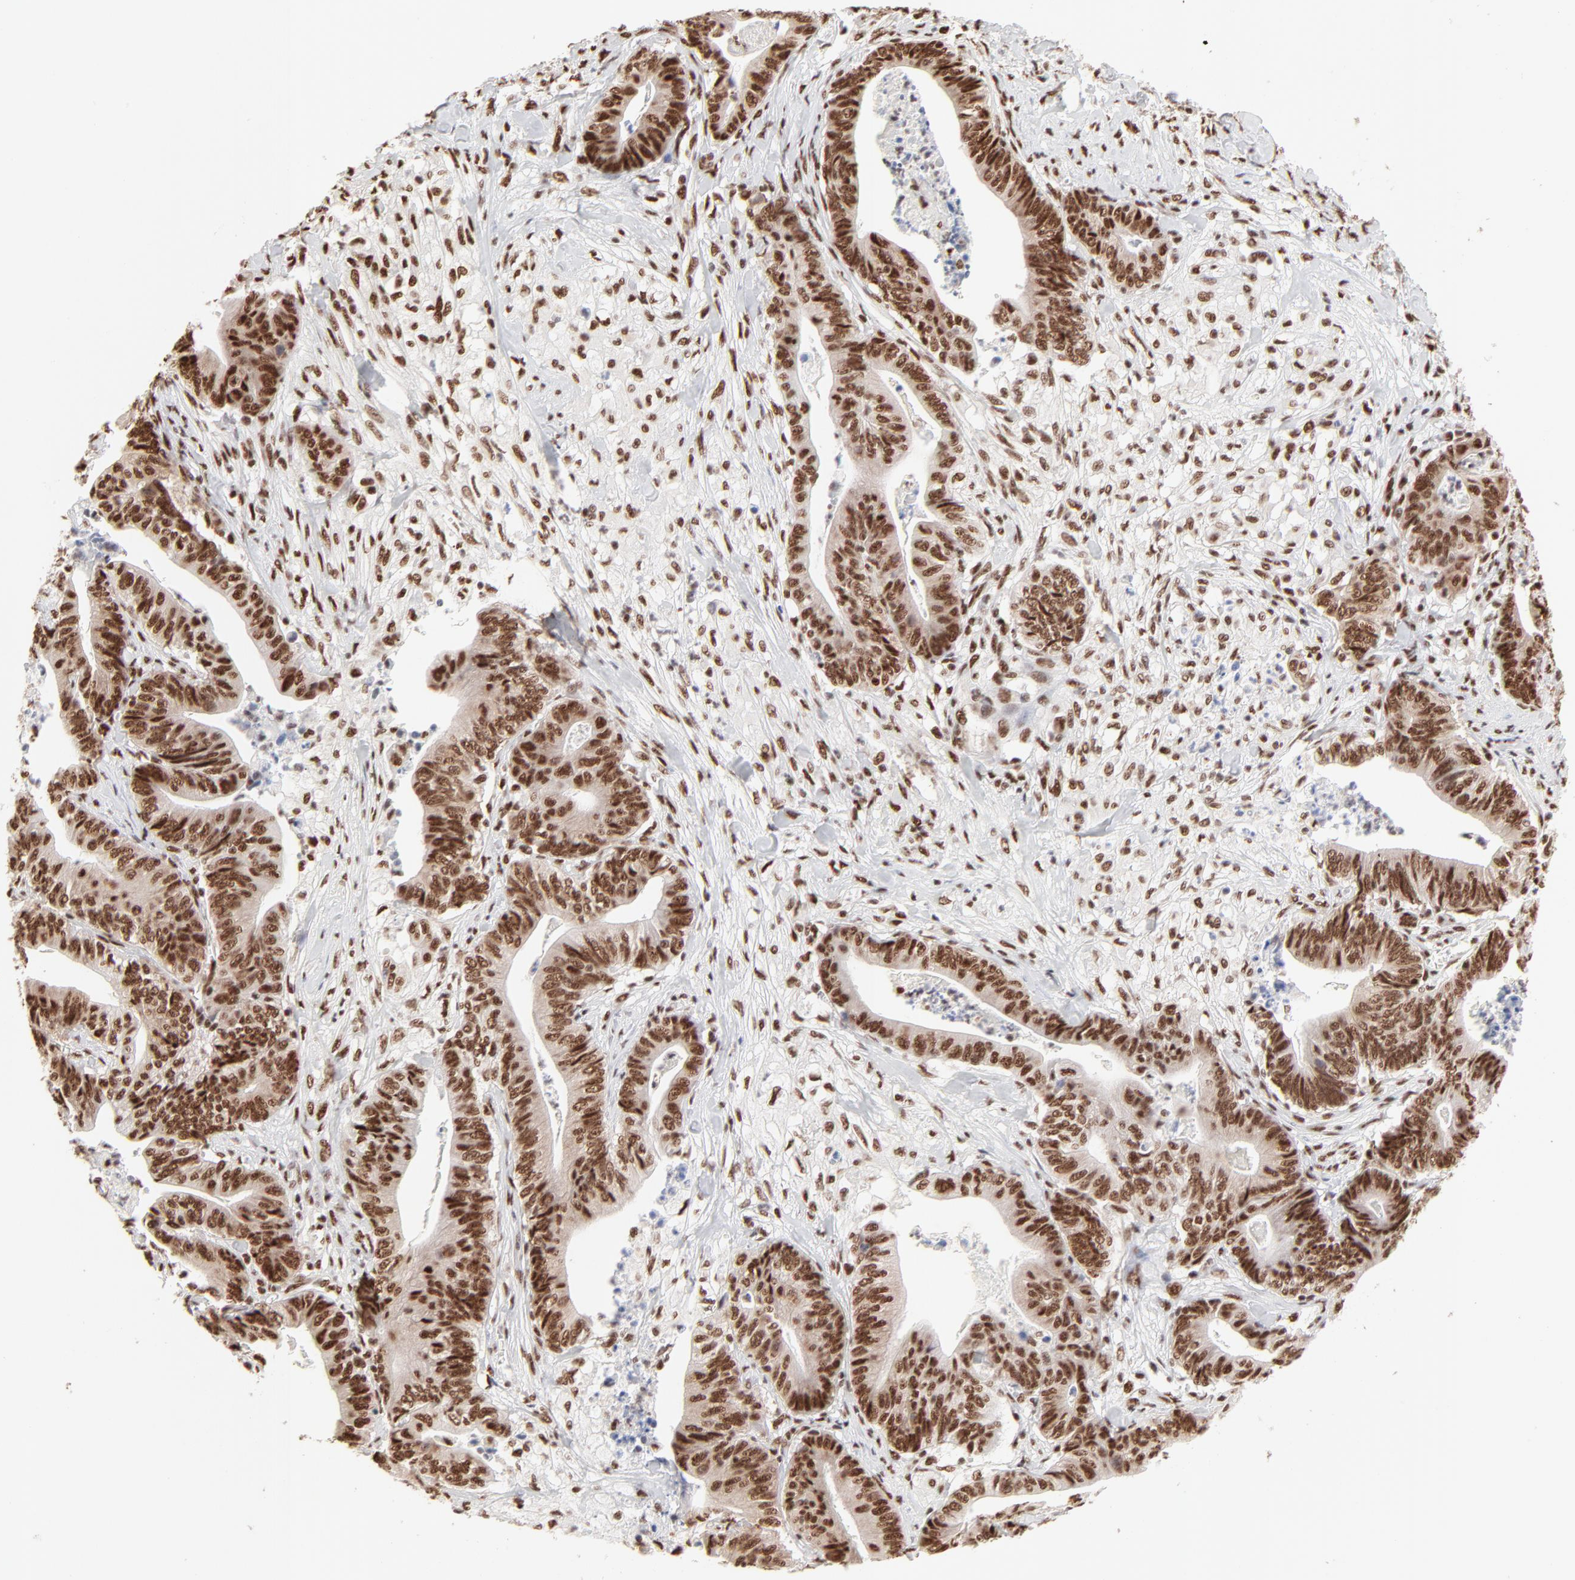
{"staining": {"intensity": "strong", "quantity": ">75%", "location": "nuclear"}, "tissue": "stomach cancer", "cell_type": "Tumor cells", "image_type": "cancer", "snomed": [{"axis": "morphology", "description": "Adenocarcinoma, NOS"}, {"axis": "topography", "description": "Stomach, lower"}], "caption": "Adenocarcinoma (stomach) stained for a protein displays strong nuclear positivity in tumor cells.", "gene": "TARDBP", "patient": {"sex": "female", "age": 86}}